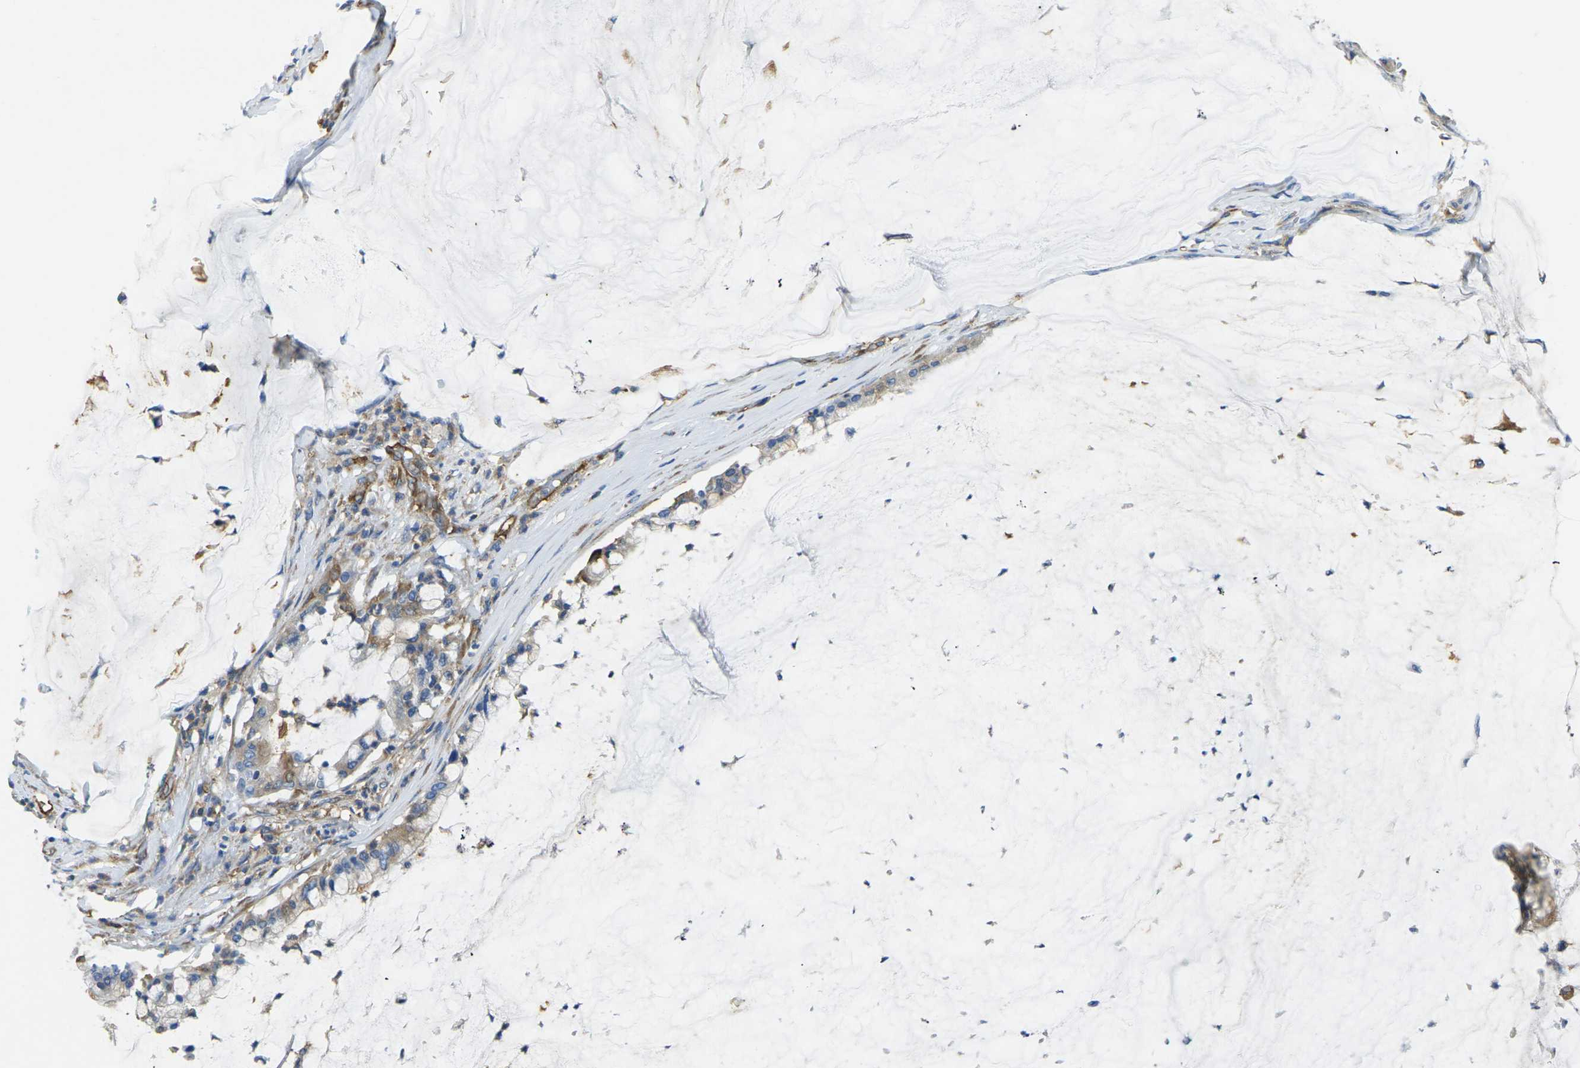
{"staining": {"intensity": "moderate", "quantity": "25%-75%", "location": "cytoplasmic/membranous"}, "tissue": "pancreatic cancer", "cell_type": "Tumor cells", "image_type": "cancer", "snomed": [{"axis": "morphology", "description": "Adenocarcinoma, NOS"}, {"axis": "topography", "description": "Pancreas"}], "caption": "Adenocarcinoma (pancreatic) was stained to show a protein in brown. There is medium levels of moderate cytoplasmic/membranous staining in about 25%-75% of tumor cells.", "gene": "FAM110D", "patient": {"sex": "male", "age": 41}}